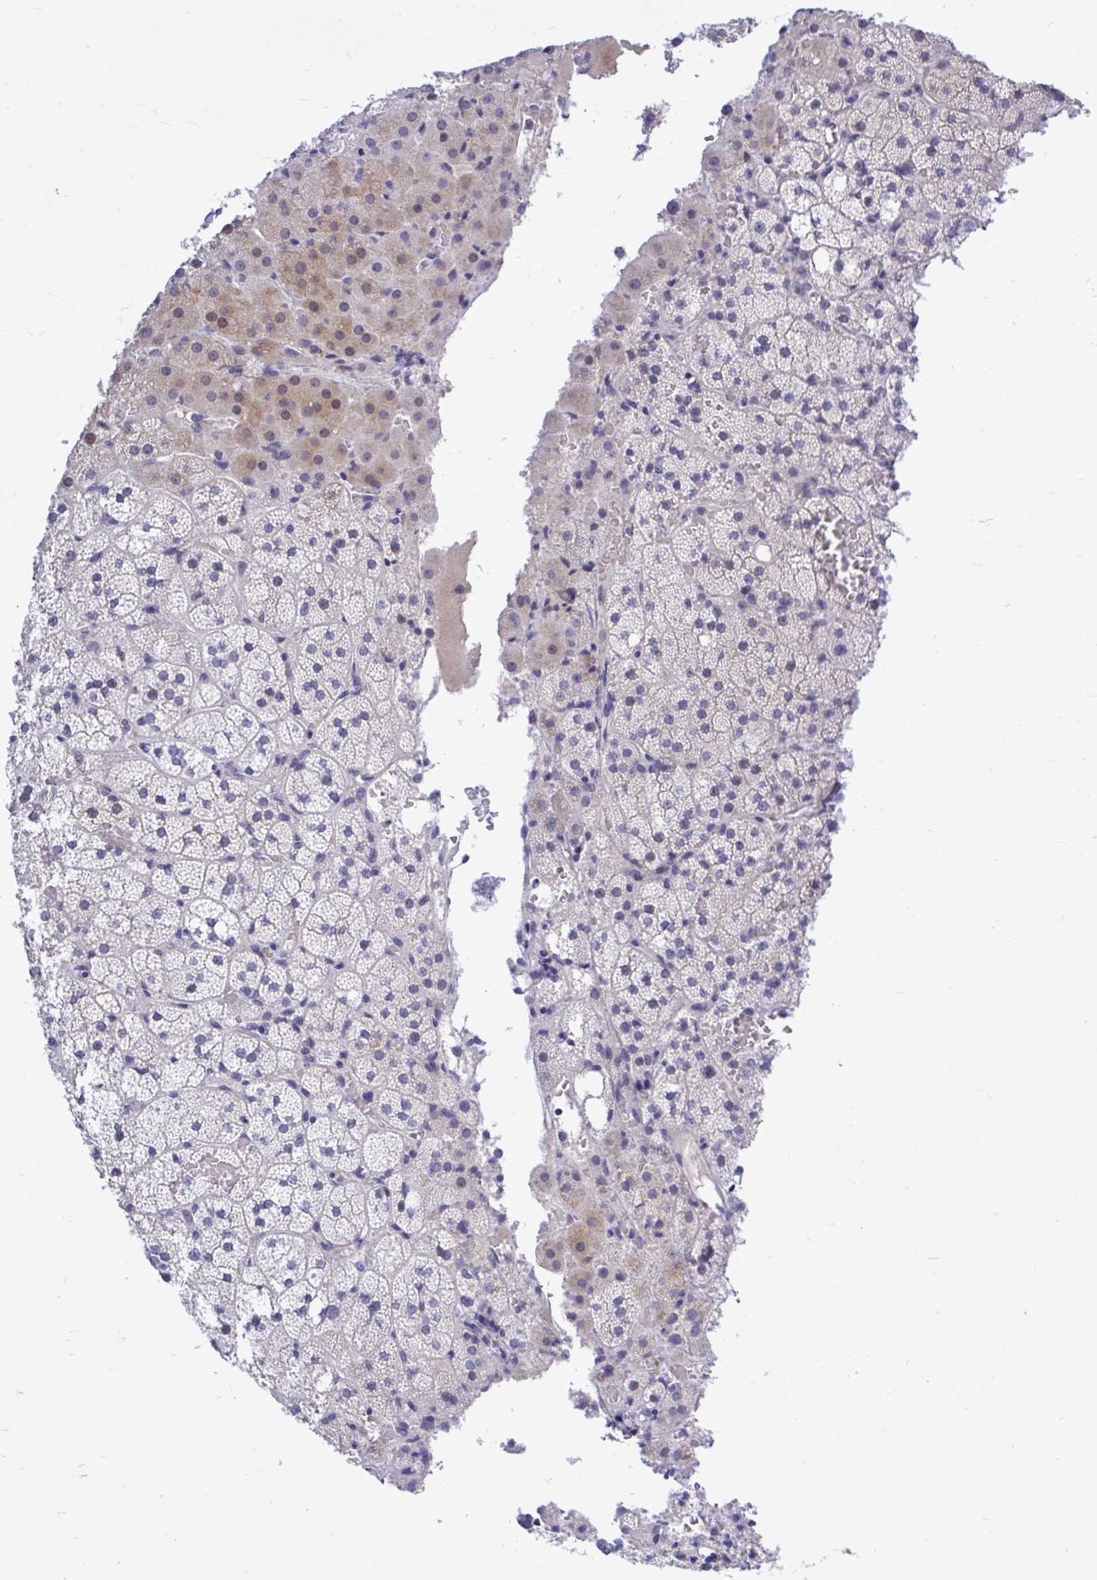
{"staining": {"intensity": "weak", "quantity": "<25%", "location": "cytoplasmic/membranous,nuclear"}, "tissue": "adrenal gland", "cell_type": "Glandular cells", "image_type": "normal", "snomed": [{"axis": "morphology", "description": "Normal tissue, NOS"}, {"axis": "topography", "description": "Adrenal gland"}], "caption": "The image exhibits no significant staining in glandular cells of adrenal gland. (Brightfield microscopy of DAB (3,3'-diaminobenzidine) IHC at high magnification).", "gene": "ZBTB25", "patient": {"sex": "male", "age": 53}}